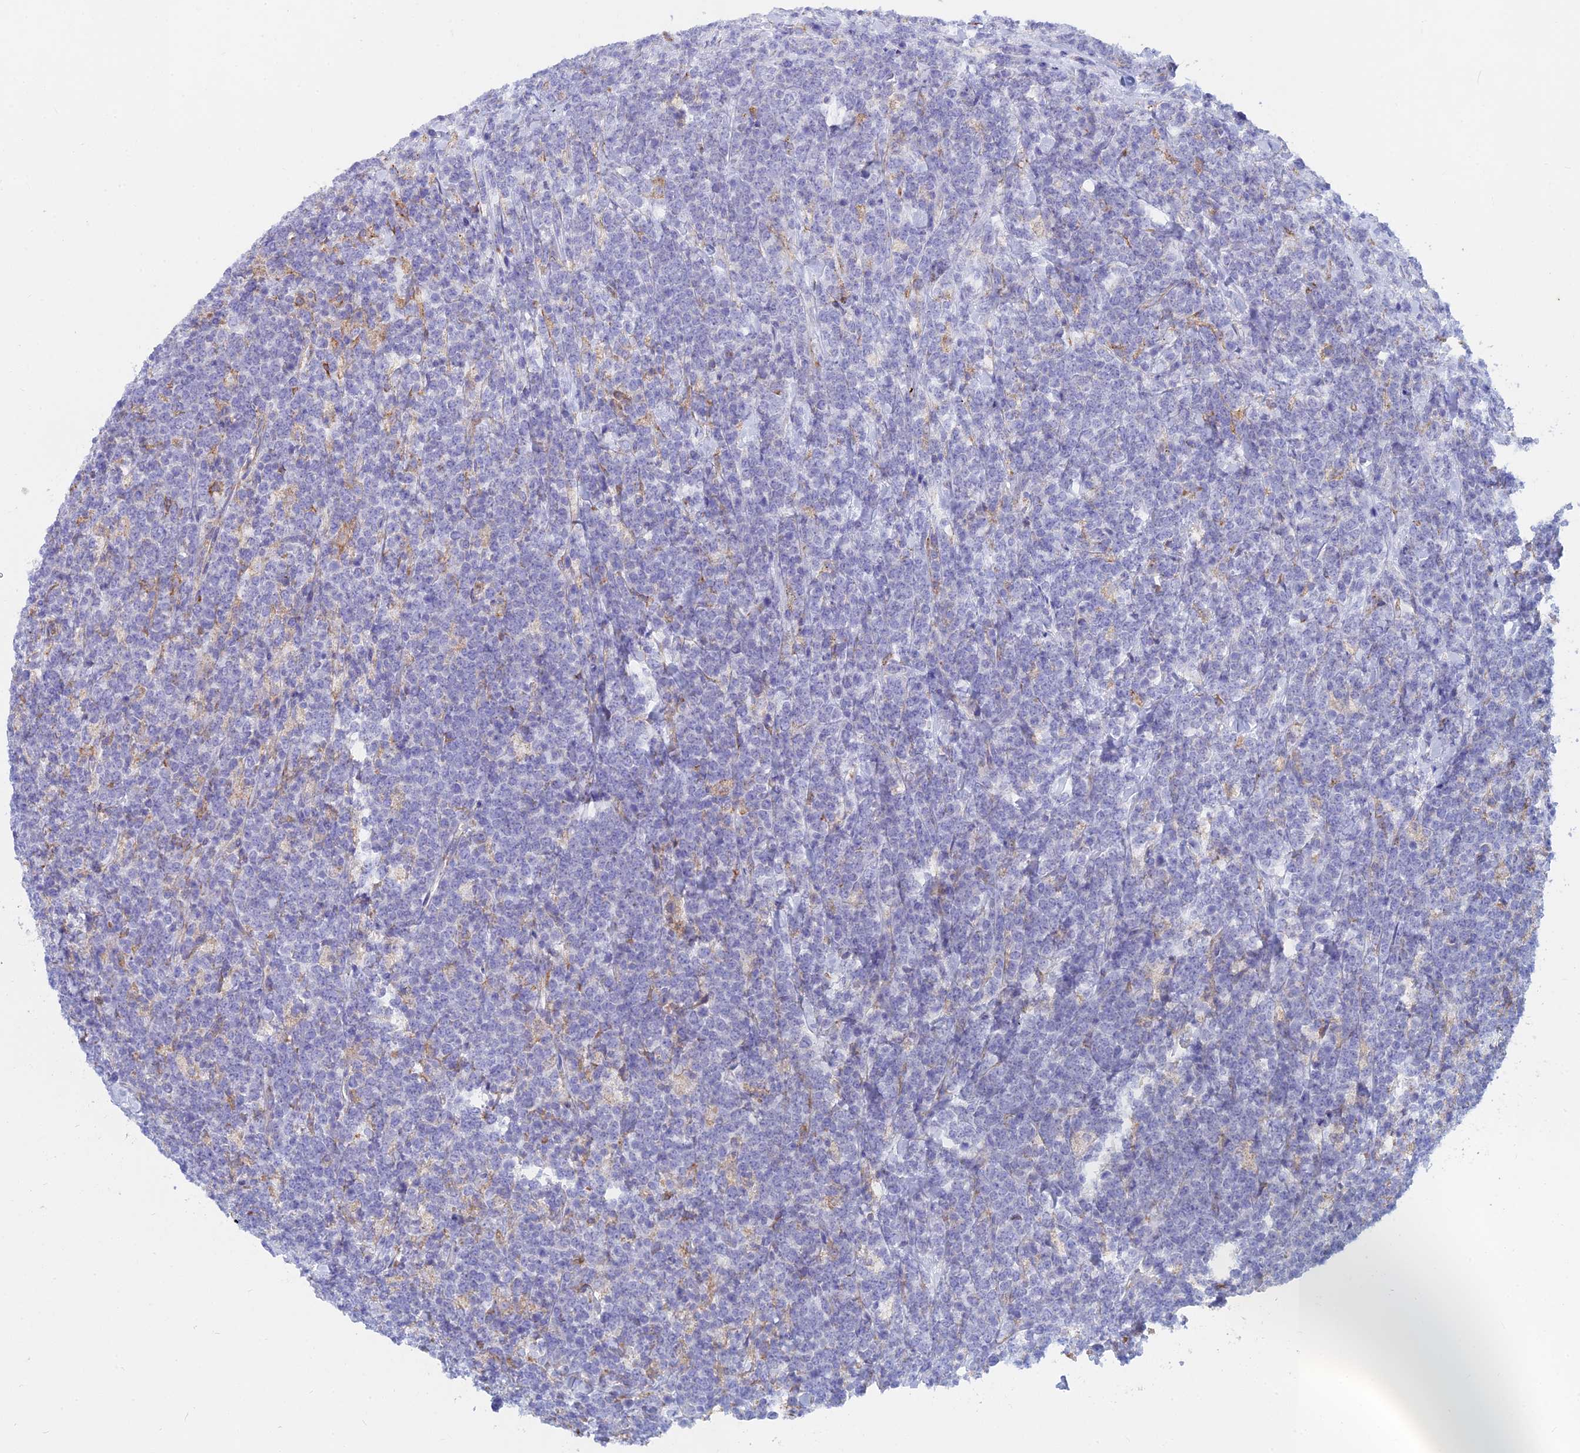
{"staining": {"intensity": "negative", "quantity": "none", "location": "none"}, "tissue": "lymphoma", "cell_type": "Tumor cells", "image_type": "cancer", "snomed": [{"axis": "morphology", "description": "Malignant lymphoma, non-Hodgkin's type, High grade"}, {"axis": "topography", "description": "Small intestine"}], "caption": "Immunohistochemistry (IHC) micrograph of neoplastic tissue: malignant lymphoma, non-Hodgkin's type (high-grade) stained with DAB (3,3'-diaminobenzidine) demonstrates no significant protein positivity in tumor cells.", "gene": "WDR35", "patient": {"sex": "male", "age": 8}}